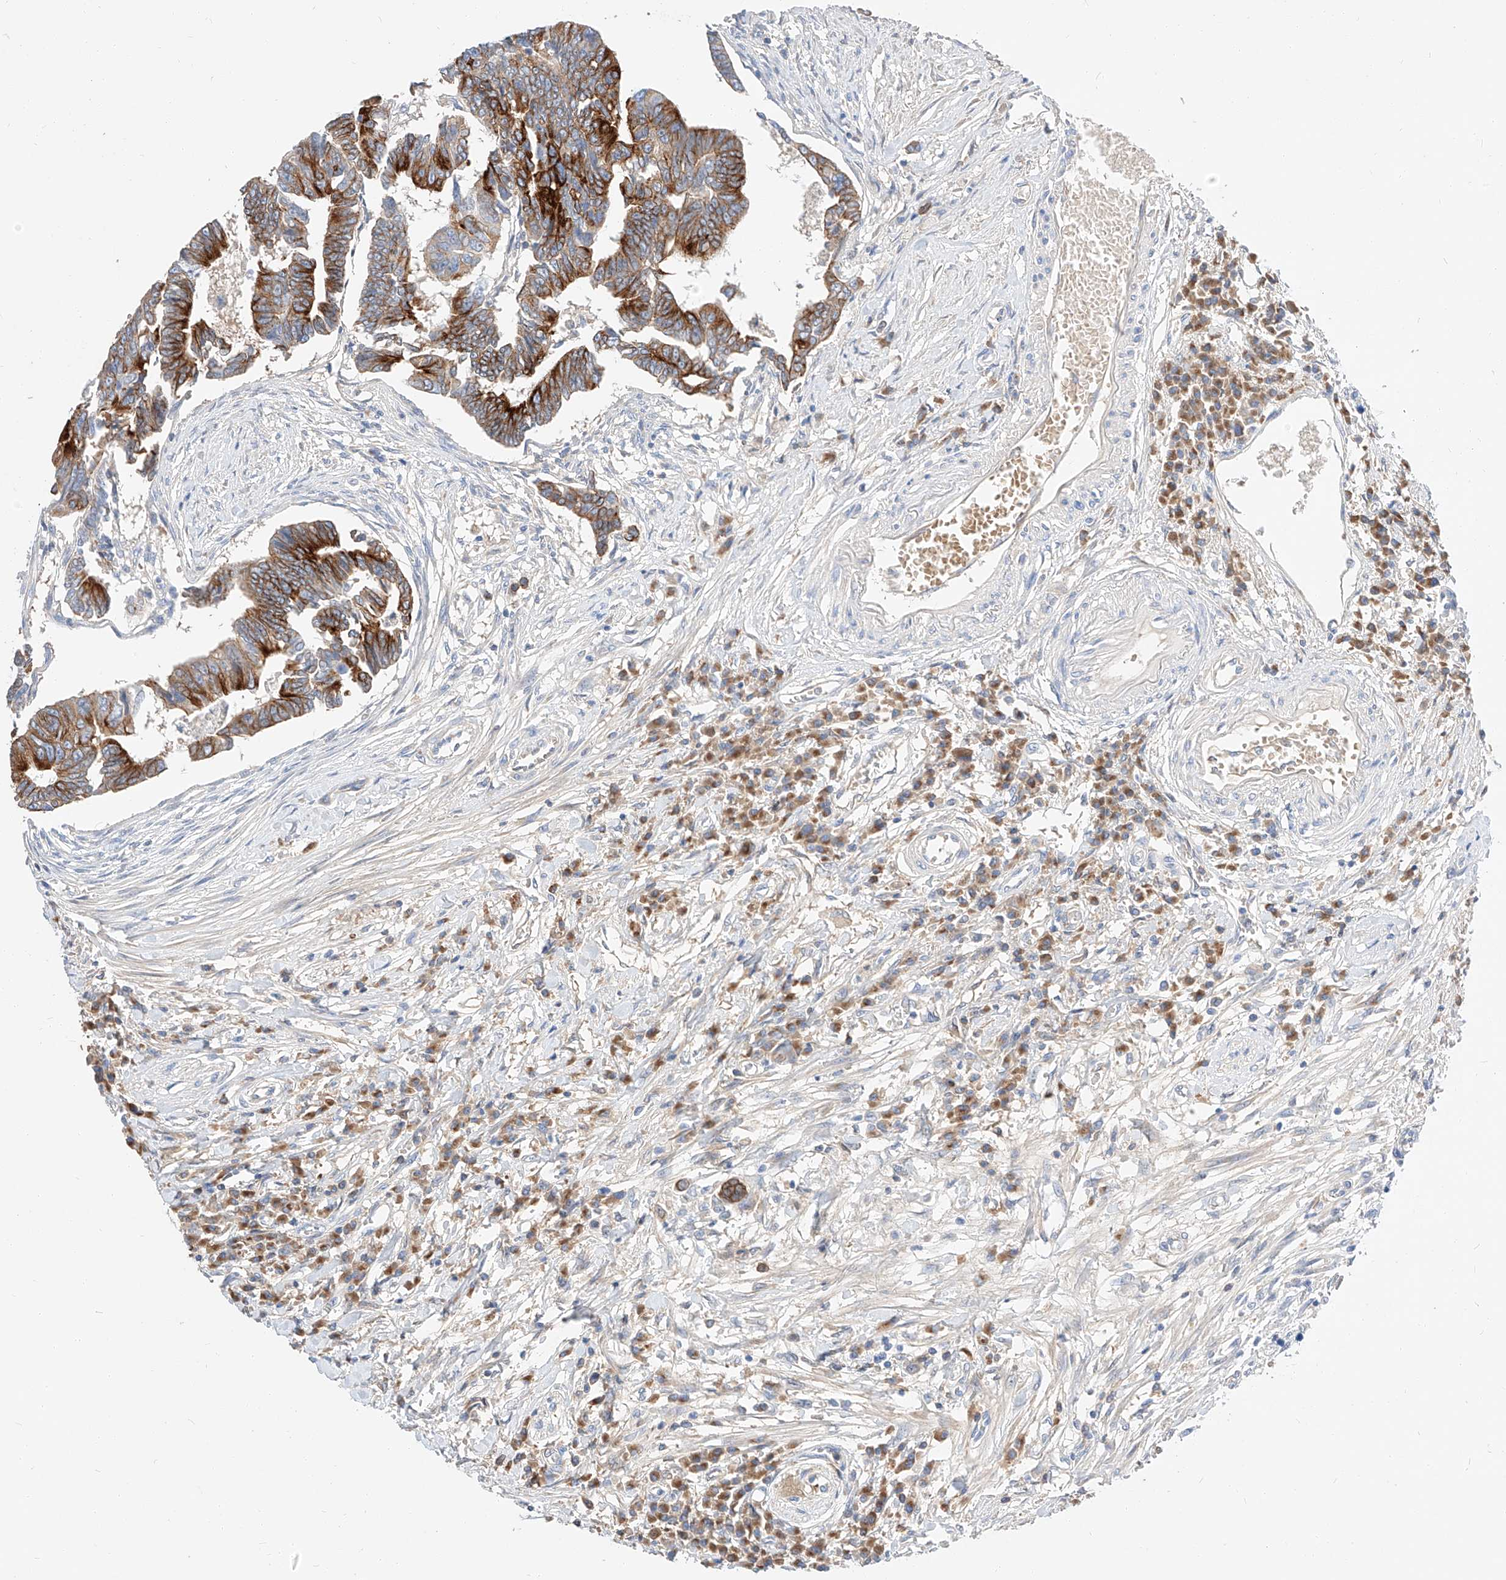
{"staining": {"intensity": "strong", "quantity": "25%-75%", "location": "cytoplasmic/membranous"}, "tissue": "colorectal cancer", "cell_type": "Tumor cells", "image_type": "cancer", "snomed": [{"axis": "morphology", "description": "Adenocarcinoma, NOS"}, {"axis": "topography", "description": "Rectum"}], "caption": "Adenocarcinoma (colorectal) stained with a protein marker reveals strong staining in tumor cells.", "gene": "MAP7", "patient": {"sex": "female", "age": 65}}